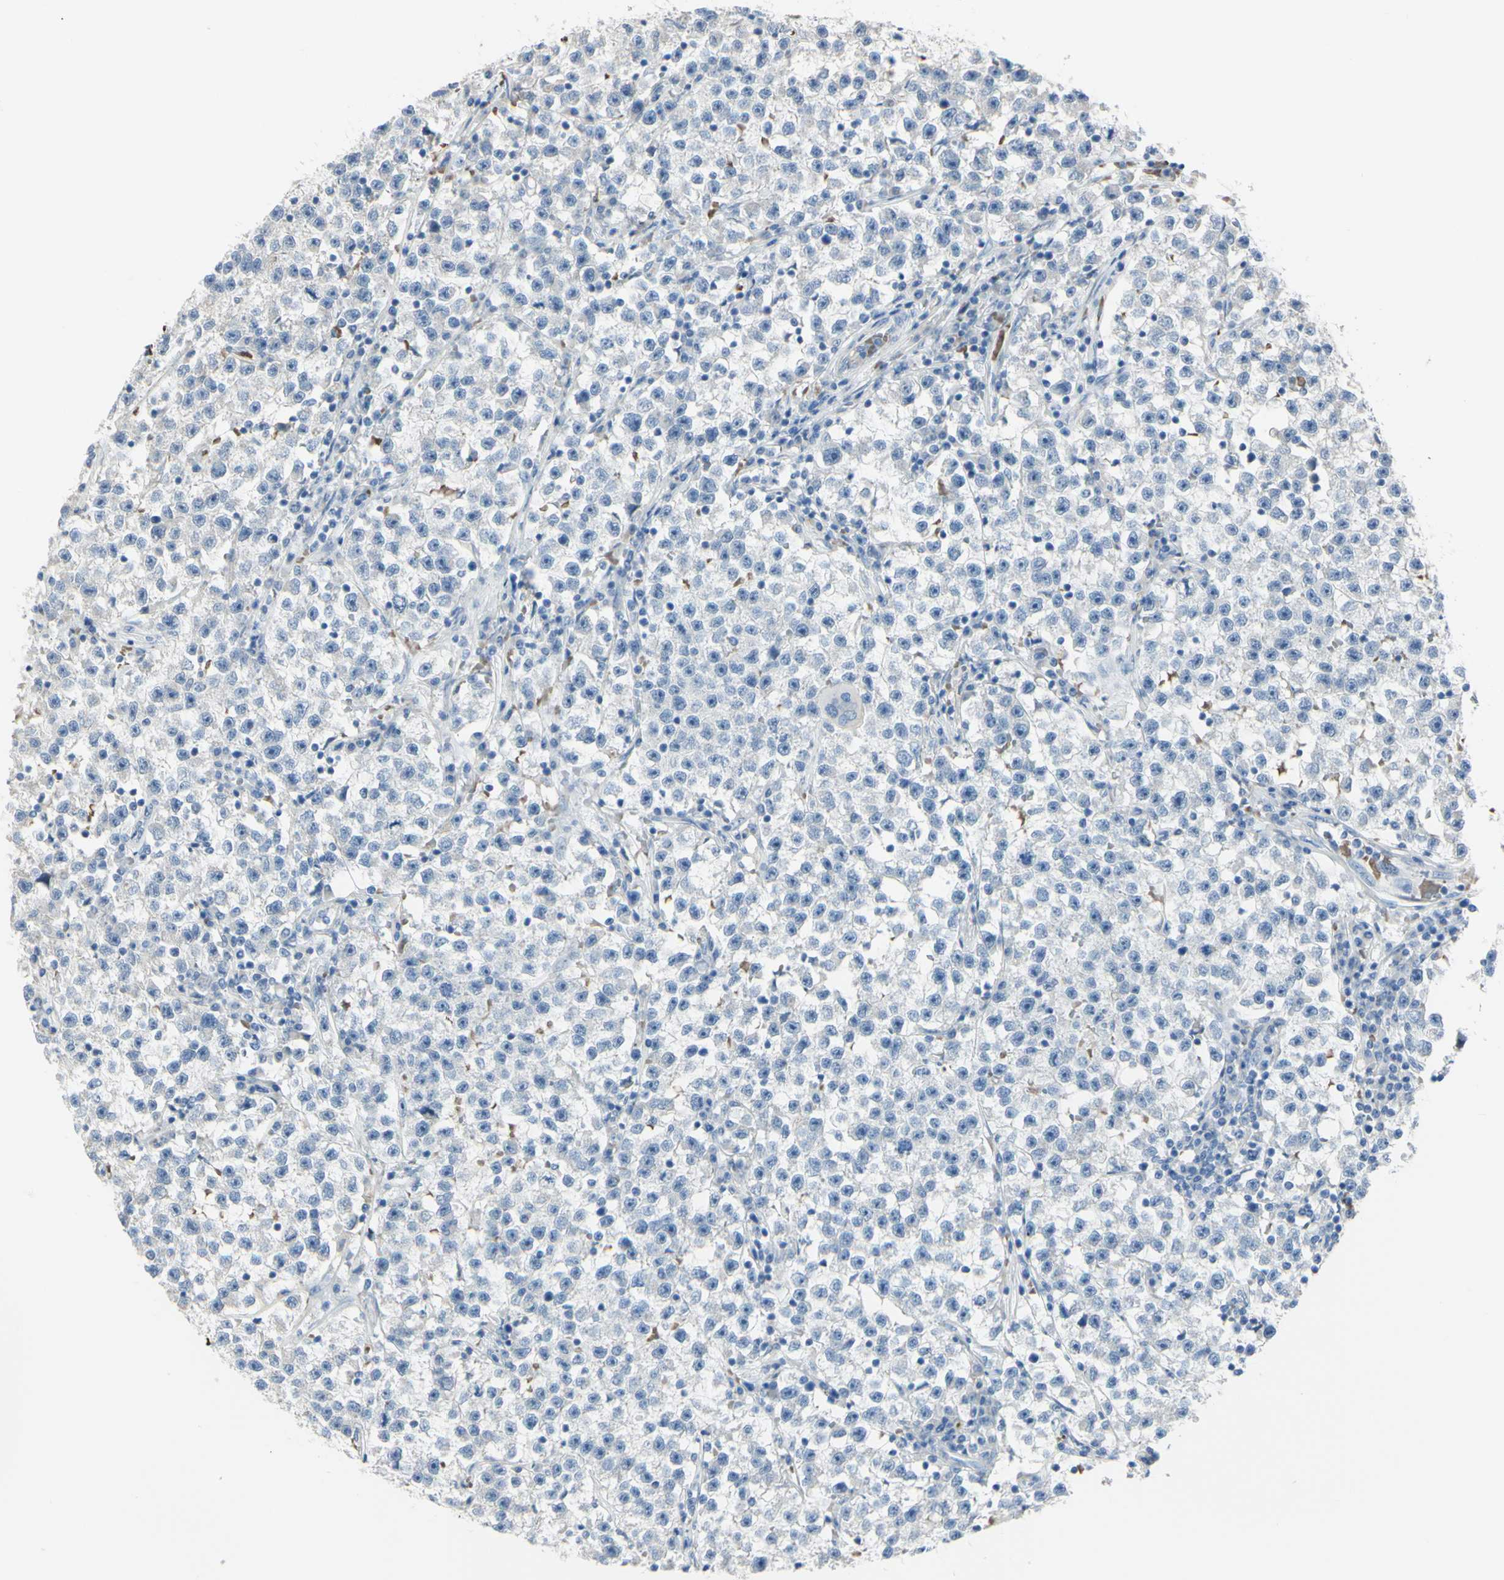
{"staining": {"intensity": "negative", "quantity": "none", "location": "none"}, "tissue": "testis cancer", "cell_type": "Tumor cells", "image_type": "cancer", "snomed": [{"axis": "morphology", "description": "Seminoma, NOS"}, {"axis": "topography", "description": "Testis"}], "caption": "DAB immunohistochemical staining of human testis cancer displays no significant staining in tumor cells.", "gene": "NCBP2L", "patient": {"sex": "male", "age": 22}}